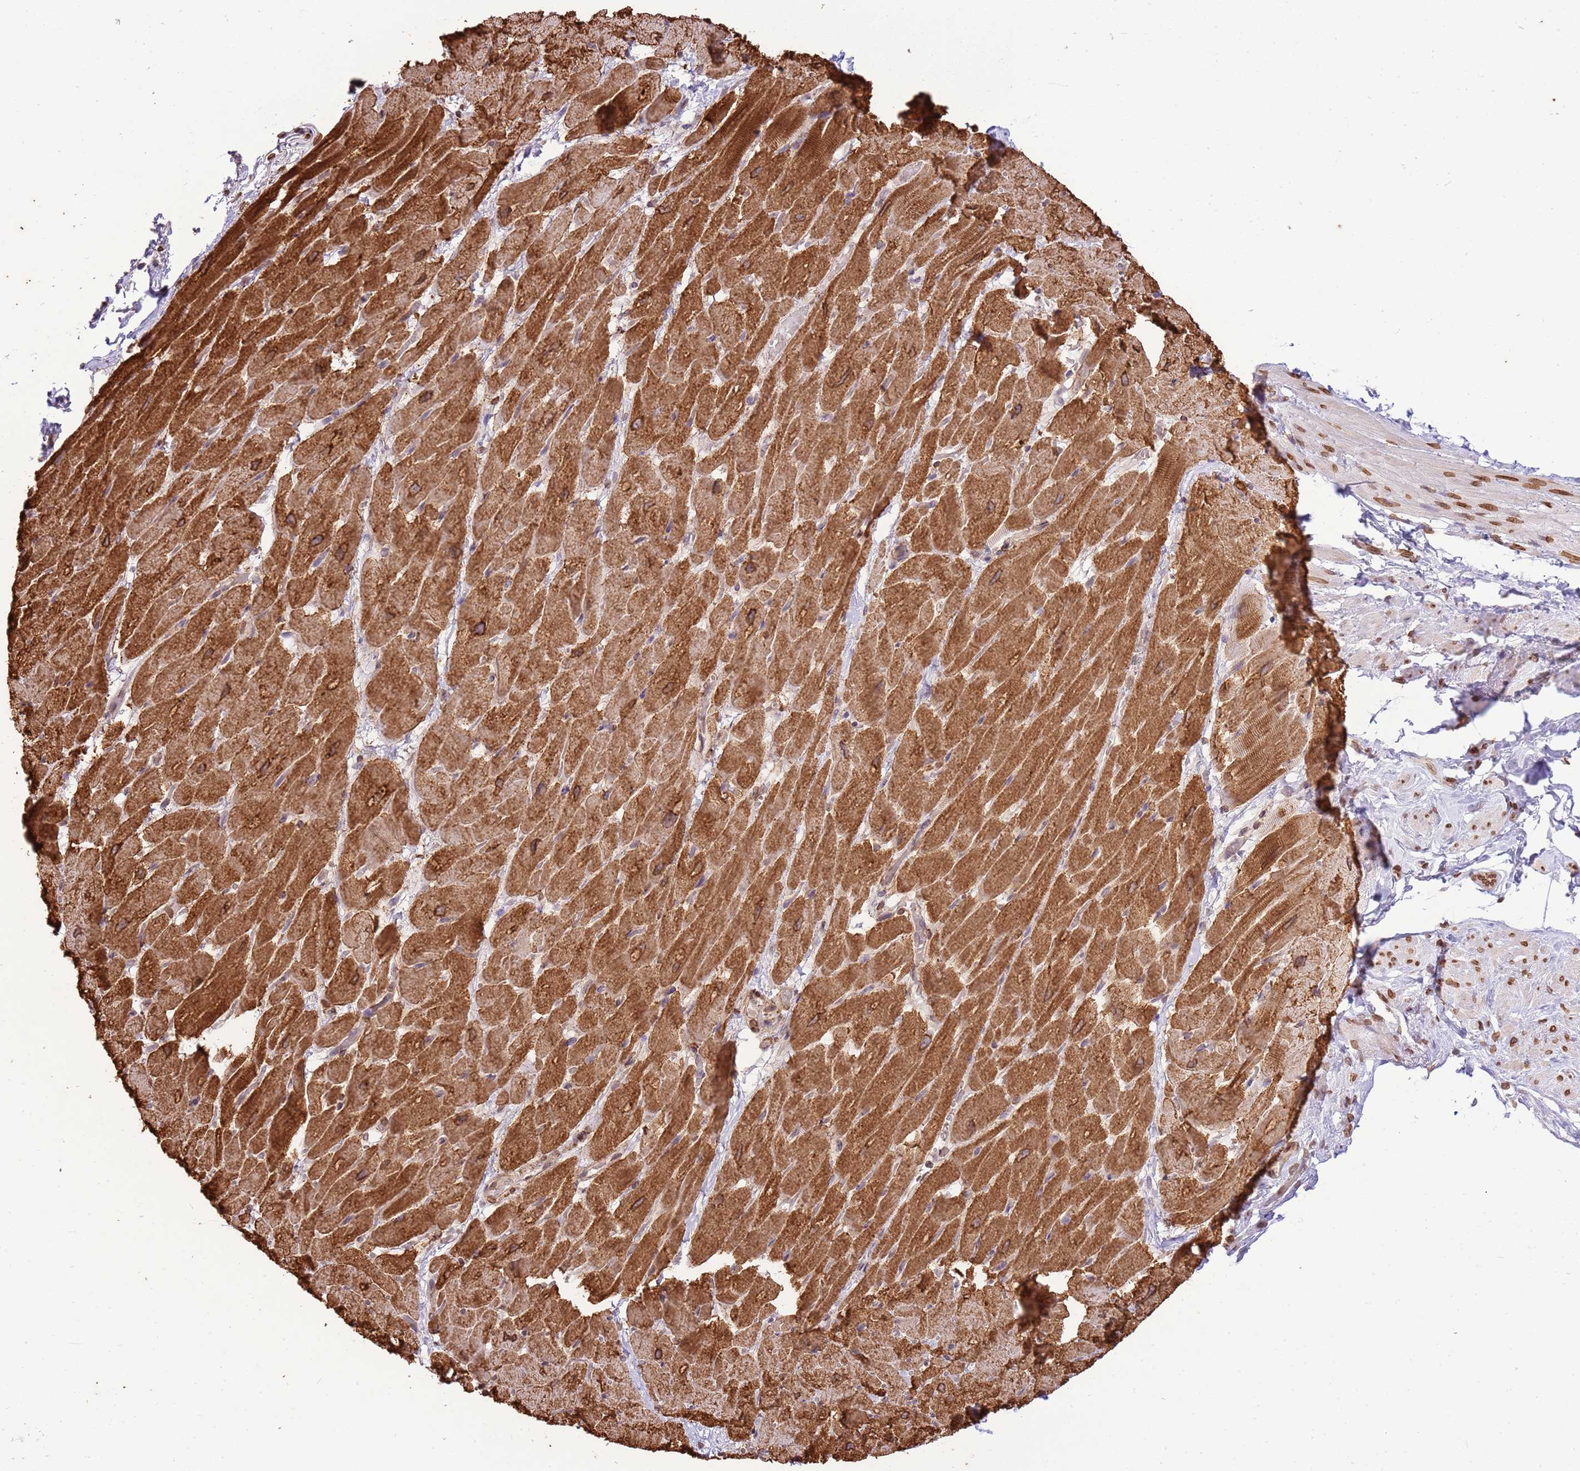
{"staining": {"intensity": "strong", "quantity": ">75%", "location": "cytoplasmic/membranous"}, "tissue": "heart muscle", "cell_type": "Cardiomyocytes", "image_type": "normal", "snomed": [{"axis": "morphology", "description": "Normal tissue, NOS"}, {"axis": "topography", "description": "Heart"}], "caption": "This is a micrograph of IHC staining of normal heart muscle, which shows strong staining in the cytoplasmic/membranous of cardiomyocytes.", "gene": "TMEM47", "patient": {"sex": "male", "age": 37}}